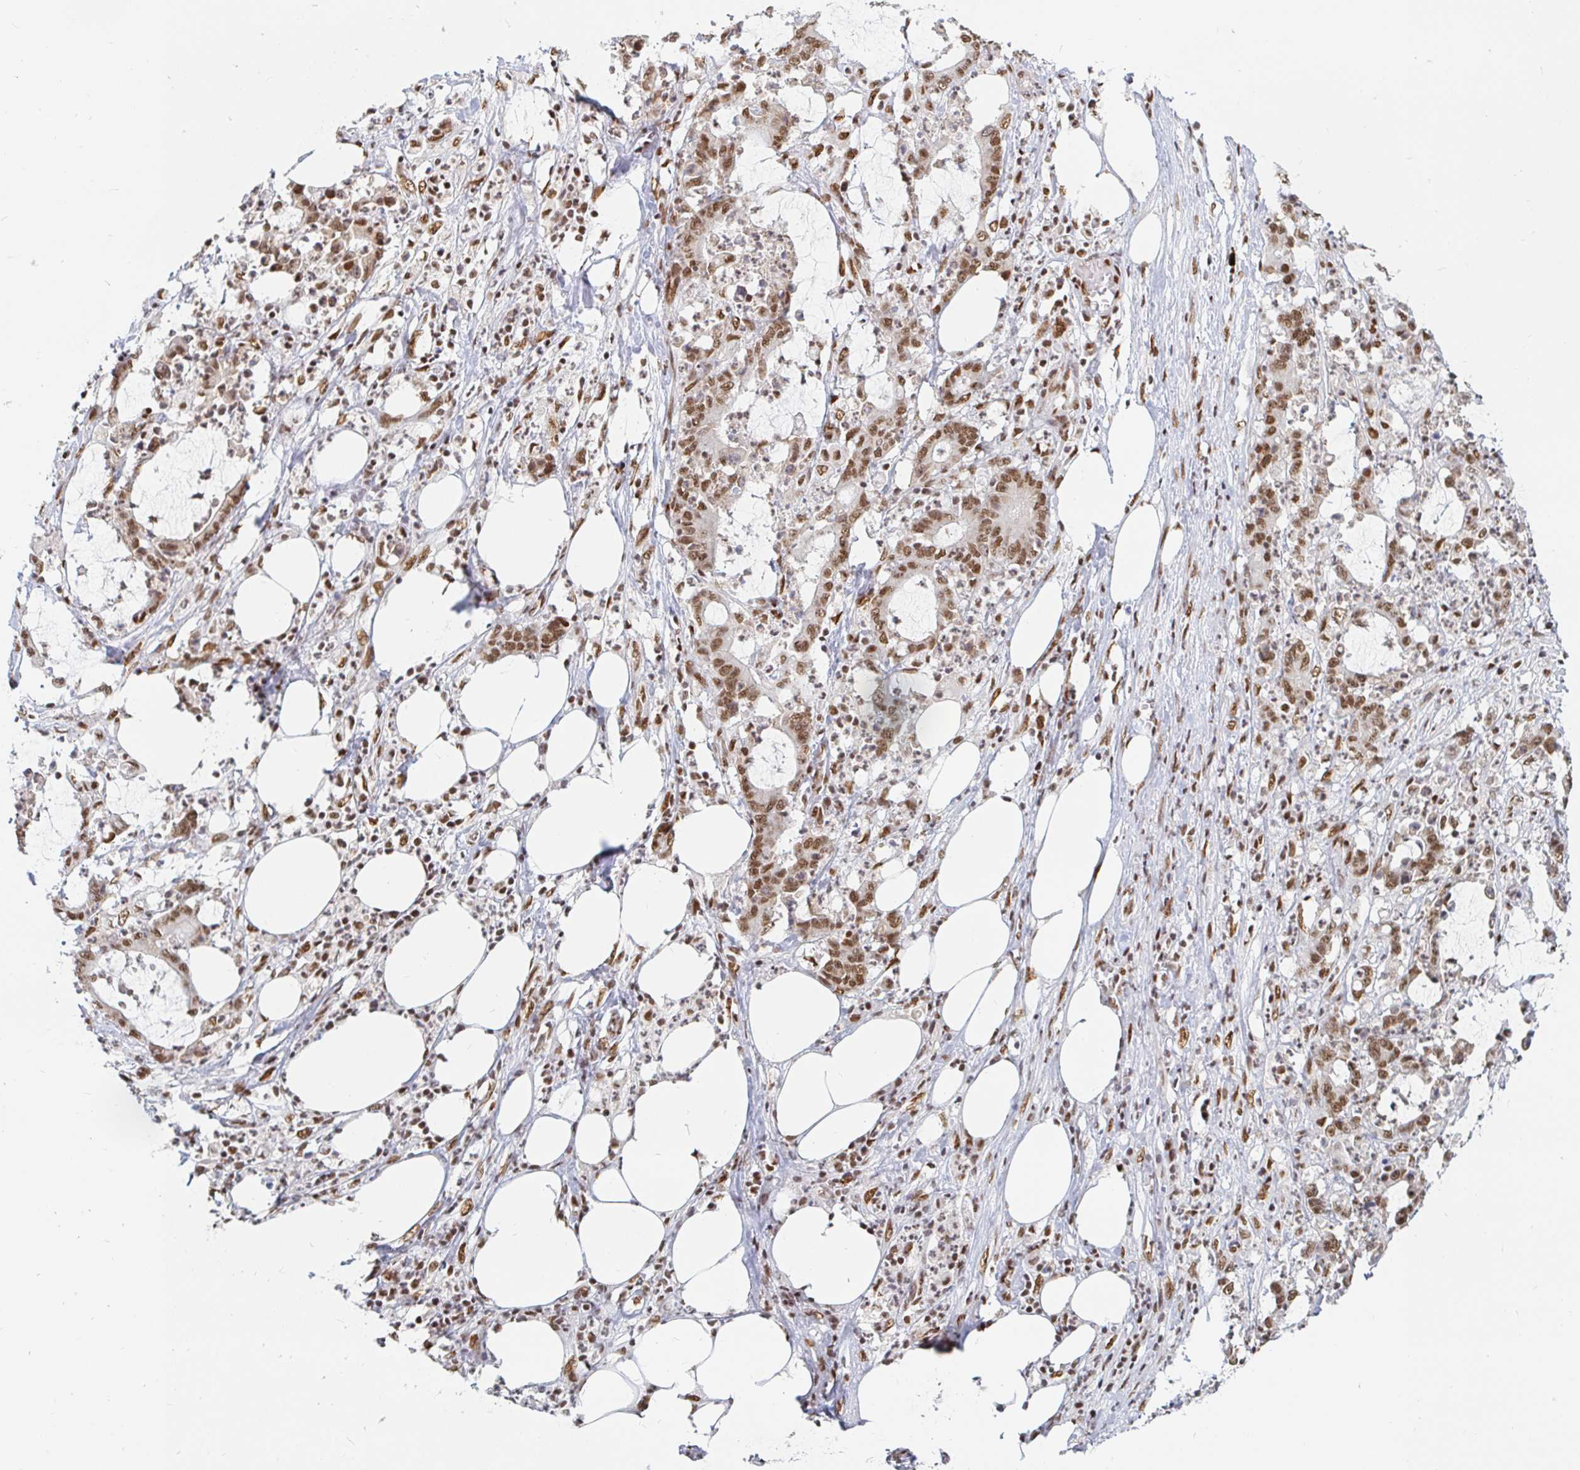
{"staining": {"intensity": "moderate", "quantity": ">75%", "location": "nuclear"}, "tissue": "stomach cancer", "cell_type": "Tumor cells", "image_type": "cancer", "snomed": [{"axis": "morphology", "description": "Adenocarcinoma, NOS"}, {"axis": "topography", "description": "Stomach, upper"}], "caption": "This micrograph reveals immunohistochemistry (IHC) staining of human stomach cancer, with medium moderate nuclear staining in approximately >75% of tumor cells.", "gene": "RBMX", "patient": {"sex": "male", "age": 68}}